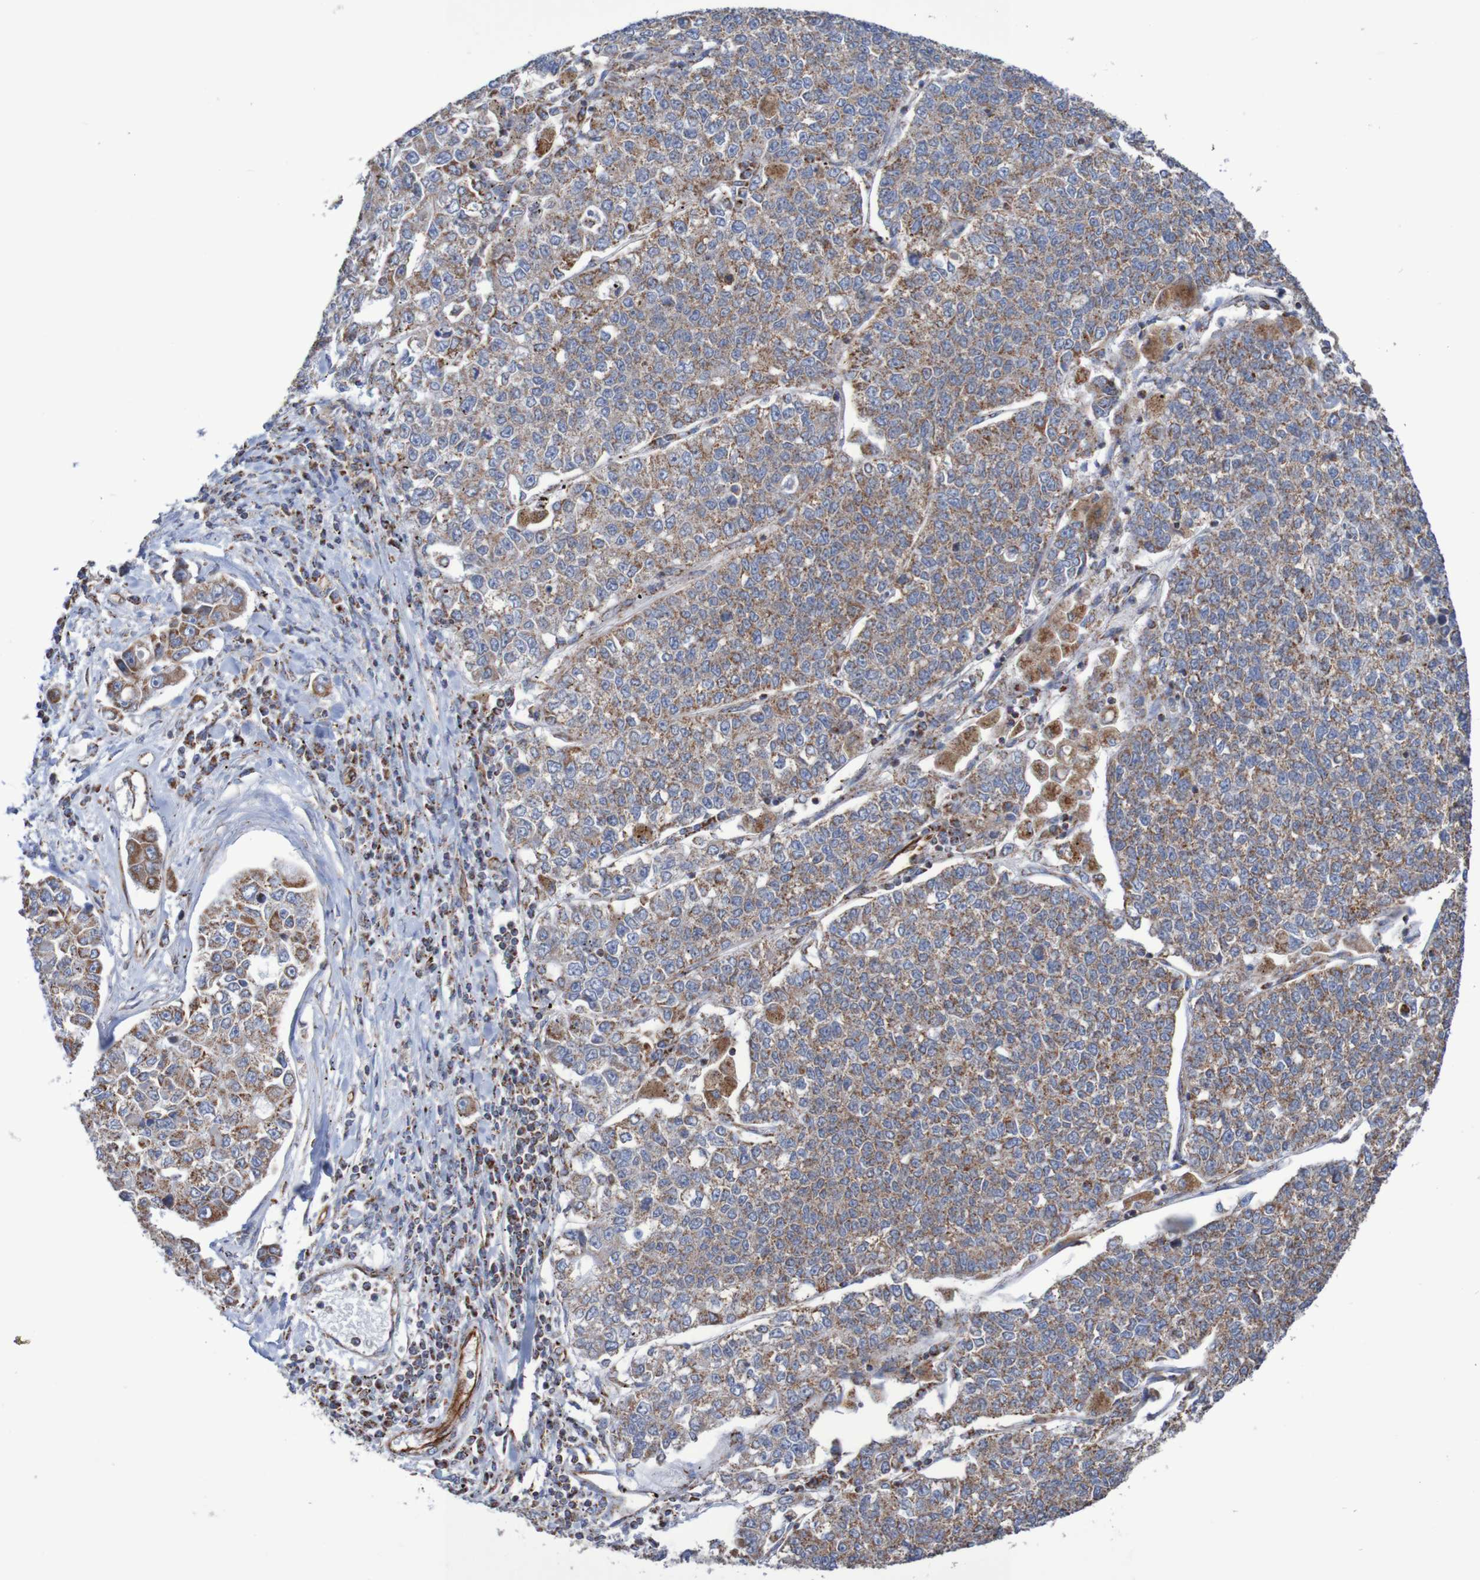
{"staining": {"intensity": "moderate", "quantity": ">75%", "location": "cytoplasmic/membranous"}, "tissue": "lung cancer", "cell_type": "Tumor cells", "image_type": "cancer", "snomed": [{"axis": "morphology", "description": "Adenocarcinoma, NOS"}, {"axis": "topography", "description": "Lung"}], "caption": "Adenocarcinoma (lung) stained for a protein exhibits moderate cytoplasmic/membranous positivity in tumor cells.", "gene": "MMEL1", "patient": {"sex": "male", "age": 49}}